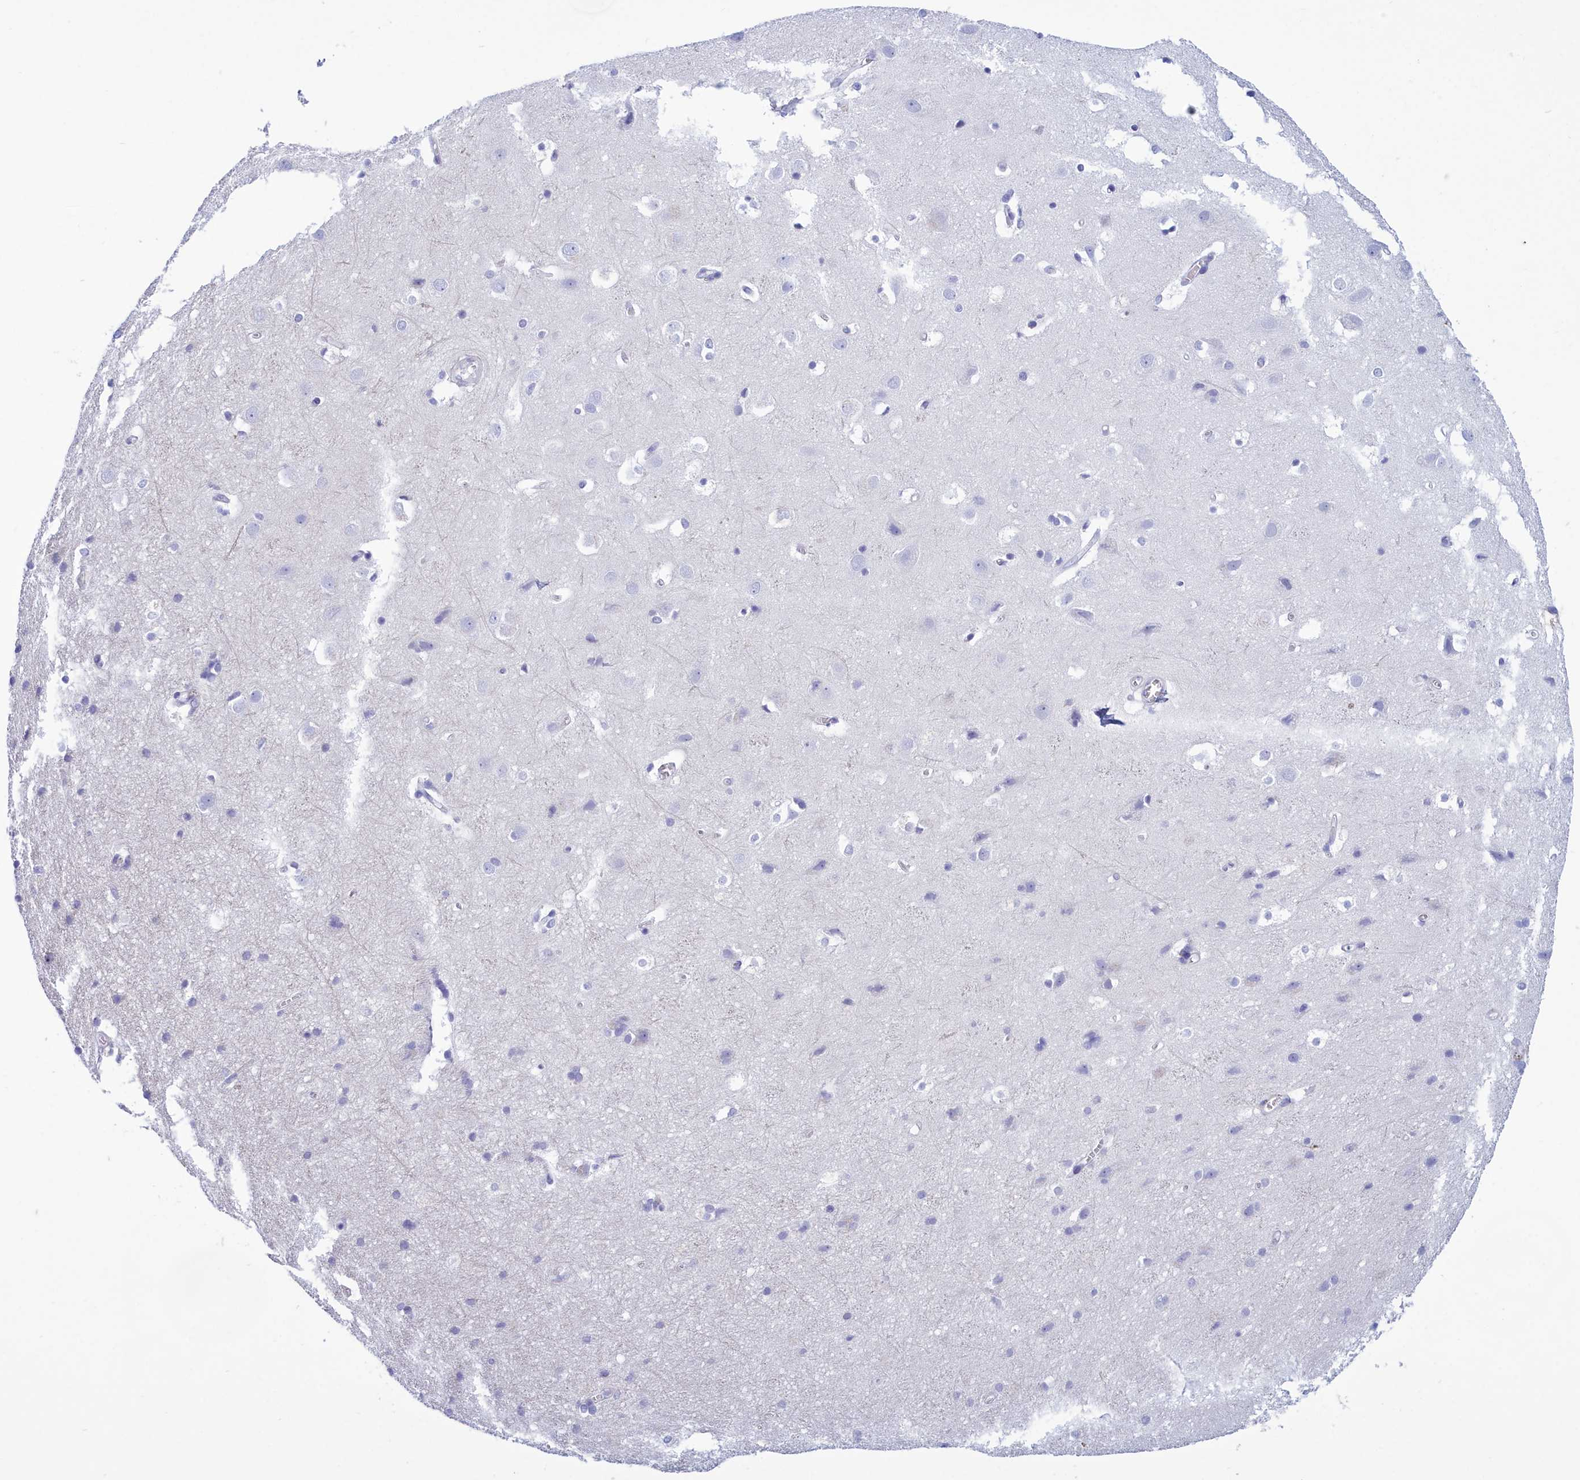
{"staining": {"intensity": "negative", "quantity": "none", "location": "none"}, "tissue": "cerebral cortex", "cell_type": "Endothelial cells", "image_type": "normal", "snomed": [{"axis": "morphology", "description": "Normal tissue, NOS"}, {"axis": "topography", "description": "Cerebral cortex"}], "caption": "This photomicrograph is of benign cerebral cortex stained with IHC to label a protein in brown with the nuclei are counter-stained blue. There is no positivity in endothelial cells.", "gene": "TMEM97", "patient": {"sex": "male", "age": 54}}